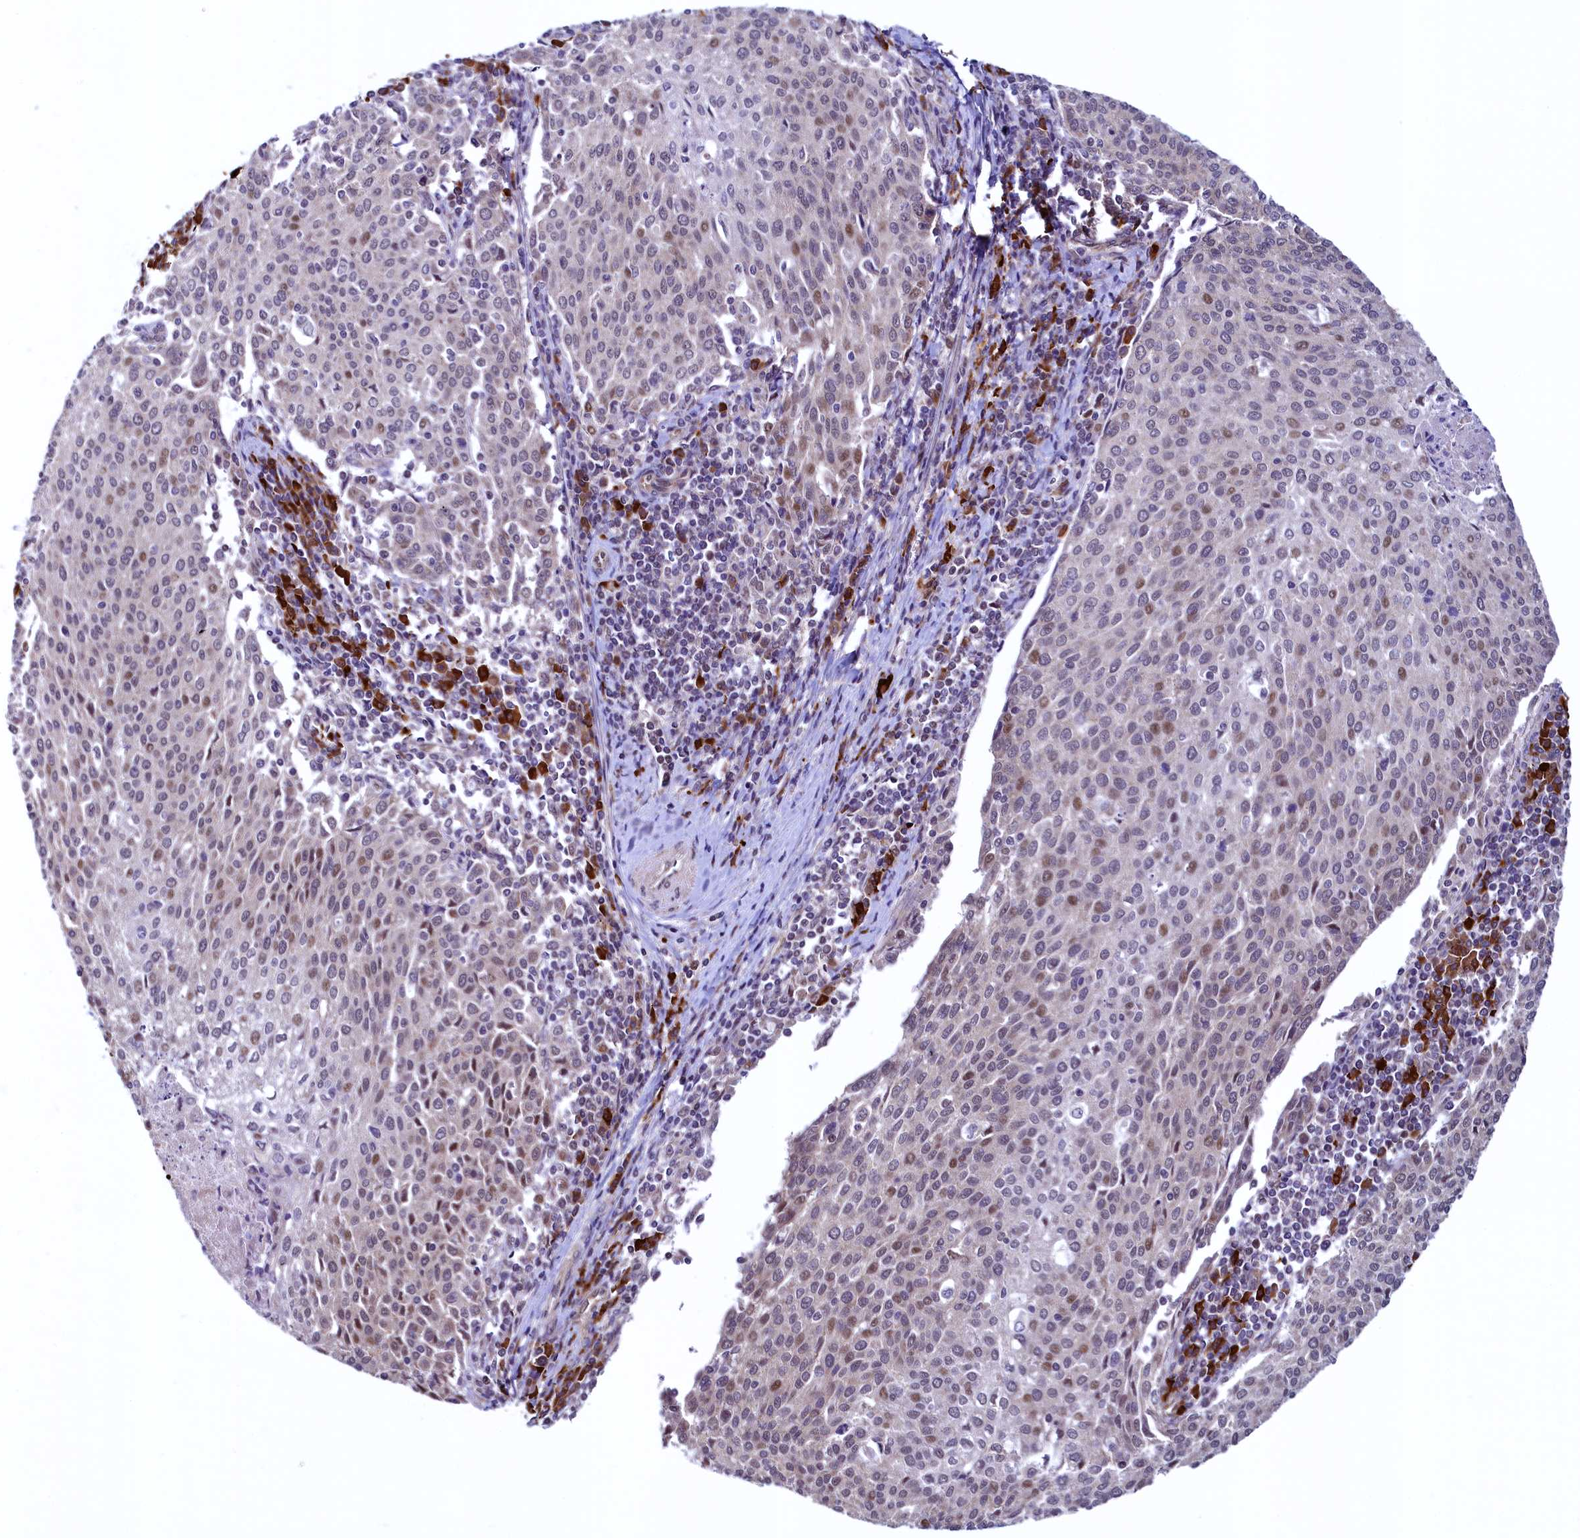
{"staining": {"intensity": "moderate", "quantity": "<25%", "location": "nuclear"}, "tissue": "cervical cancer", "cell_type": "Tumor cells", "image_type": "cancer", "snomed": [{"axis": "morphology", "description": "Squamous cell carcinoma, NOS"}, {"axis": "topography", "description": "Cervix"}], "caption": "Immunohistochemistry micrograph of human cervical cancer stained for a protein (brown), which shows low levels of moderate nuclear expression in about <25% of tumor cells.", "gene": "RBFA", "patient": {"sex": "female", "age": 46}}